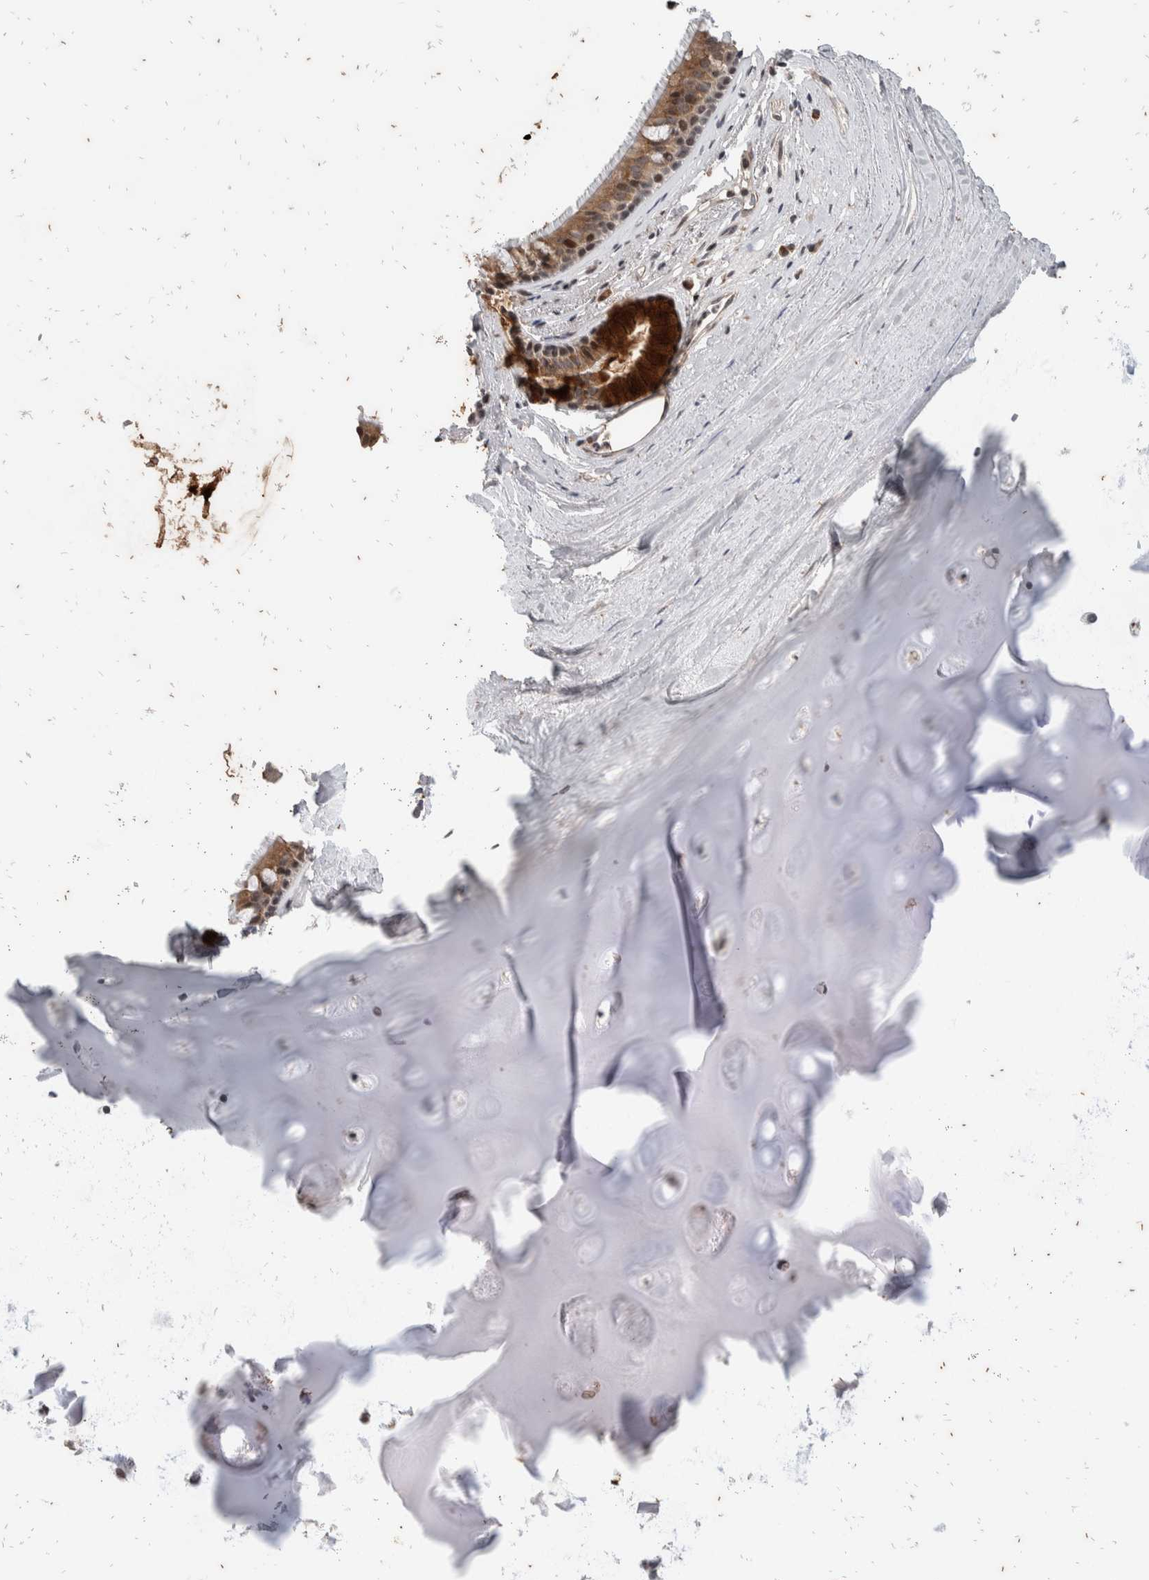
{"staining": {"intensity": "moderate", "quantity": ">75%", "location": "cytoplasmic/membranous"}, "tissue": "bronchus", "cell_type": "Respiratory epithelial cells", "image_type": "normal", "snomed": [{"axis": "morphology", "description": "Normal tissue, NOS"}, {"axis": "topography", "description": "Cartilage tissue"}], "caption": "Immunohistochemistry (IHC) photomicrograph of benign bronchus: human bronchus stained using IHC demonstrates medium levels of moderate protein expression localized specifically in the cytoplasmic/membranous of respiratory epithelial cells, appearing as a cytoplasmic/membranous brown color.", "gene": "ATXN7L1", "patient": {"sex": "female", "age": 63}}